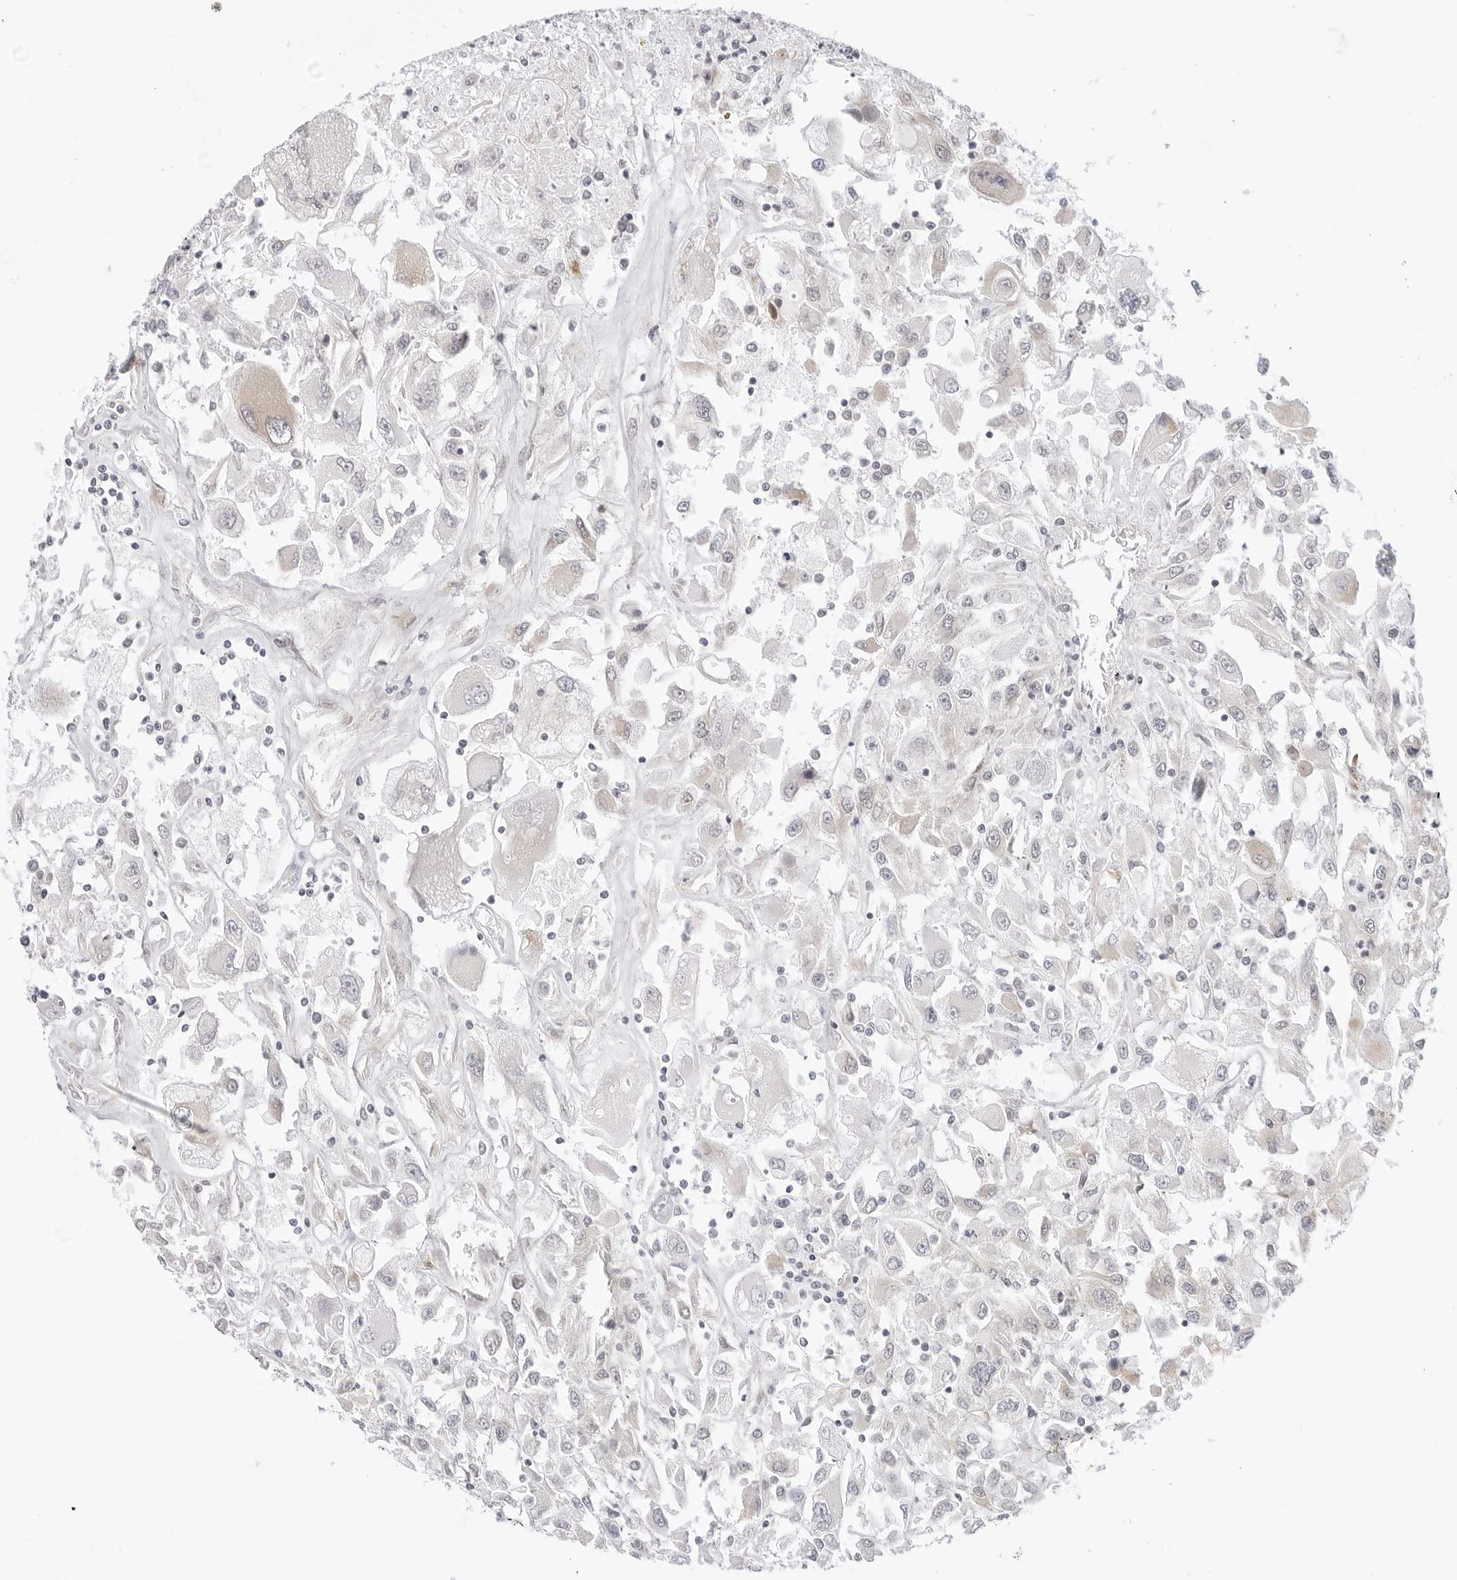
{"staining": {"intensity": "weak", "quantity": "<25%", "location": "cytoplasmic/membranous"}, "tissue": "renal cancer", "cell_type": "Tumor cells", "image_type": "cancer", "snomed": [{"axis": "morphology", "description": "Adenocarcinoma, NOS"}, {"axis": "topography", "description": "Kidney"}], "caption": "Tumor cells show no significant staining in adenocarcinoma (renal).", "gene": "TCP1", "patient": {"sex": "female", "age": 52}}